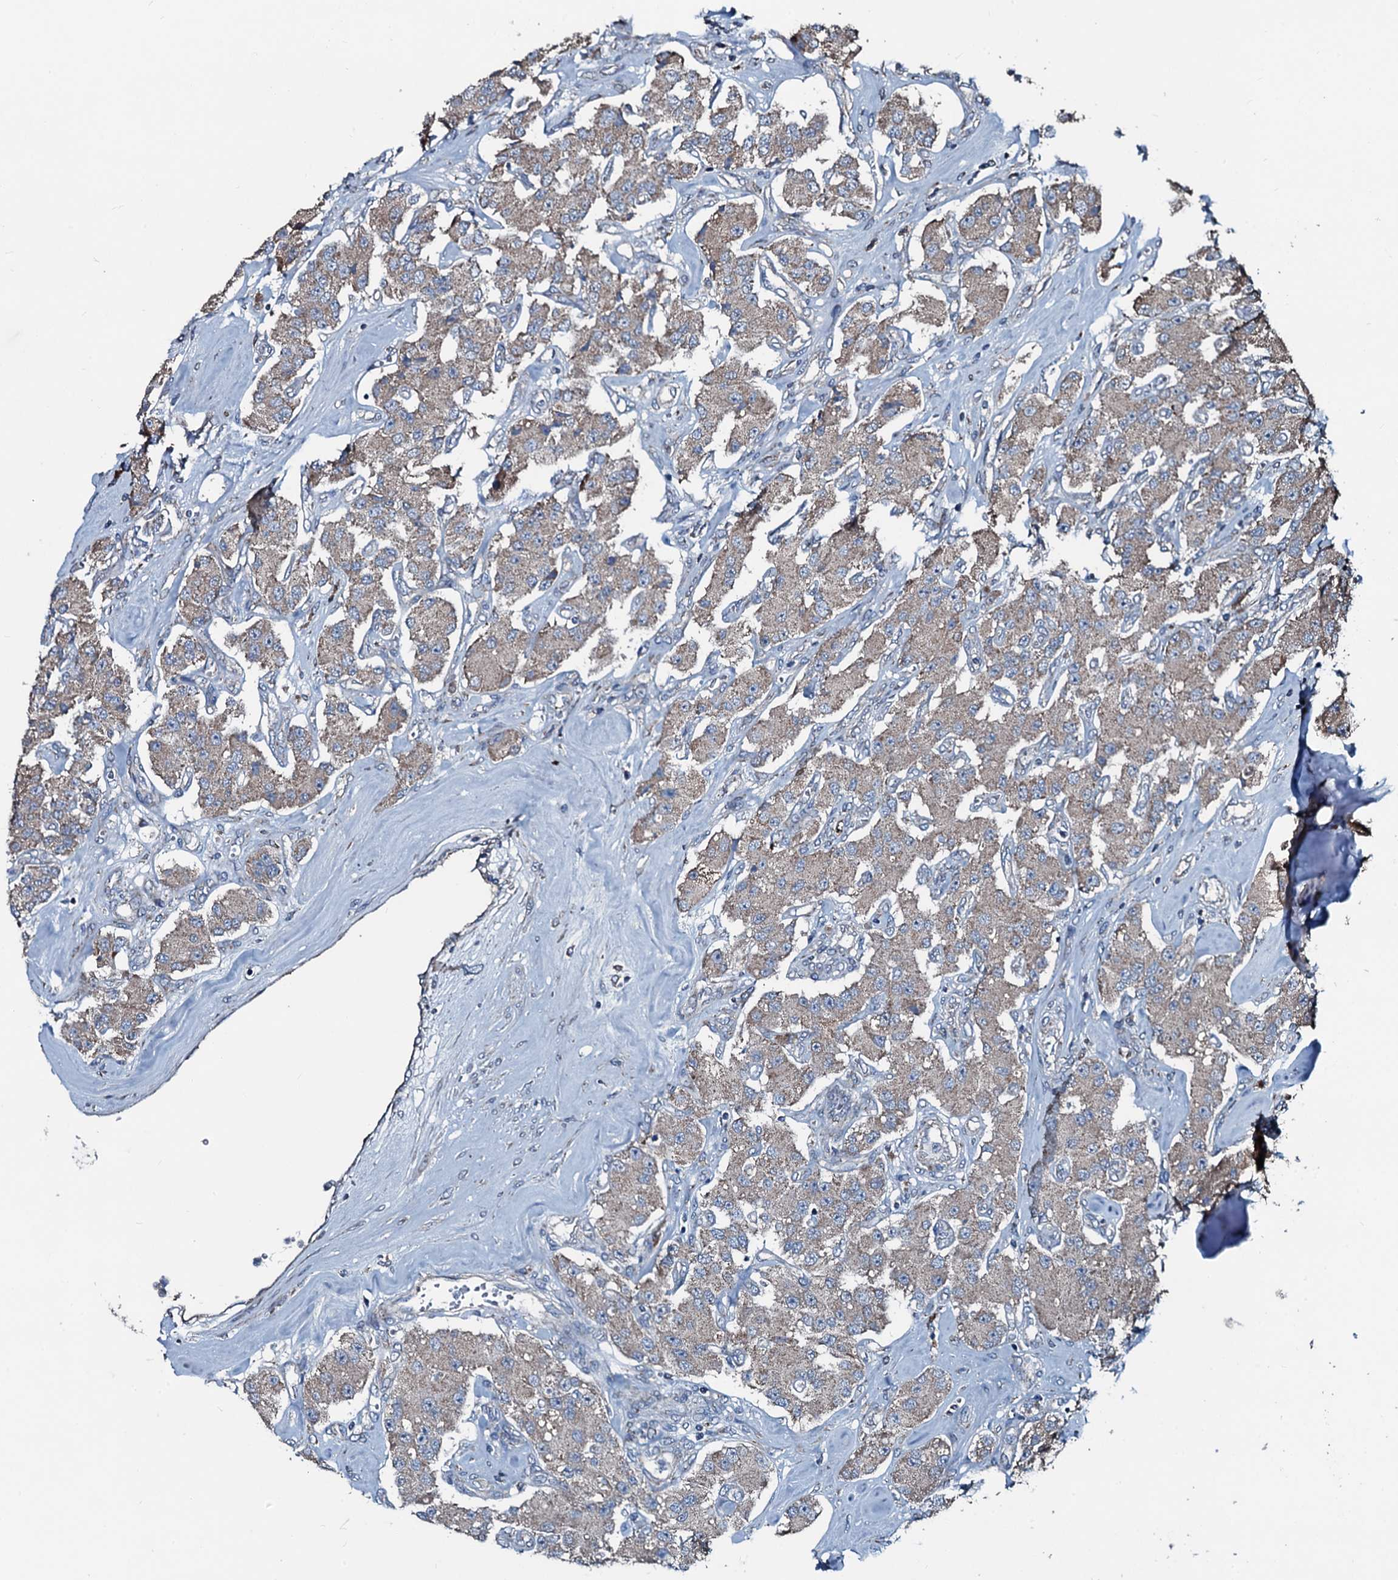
{"staining": {"intensity": "weak", "quantity": "25%-75%", "location": "cytoplasmic/membranous"}, "tissue": "carcinoid", "cell_type": "Tumor cells", "image_type": "cancer", "snomed": [{"axis": "morphology", "description": "Carcinoid, malignant, NOS"}, {"axis": "topography", "description": "Pancreas"}], "caption": "Carcinoid tissue reveals weak cytoplasmic/membranous positivity in about 25%-75% of tumor cells", "gene": "ACSS3", "patient": {"sex": "male", "age": 41}}